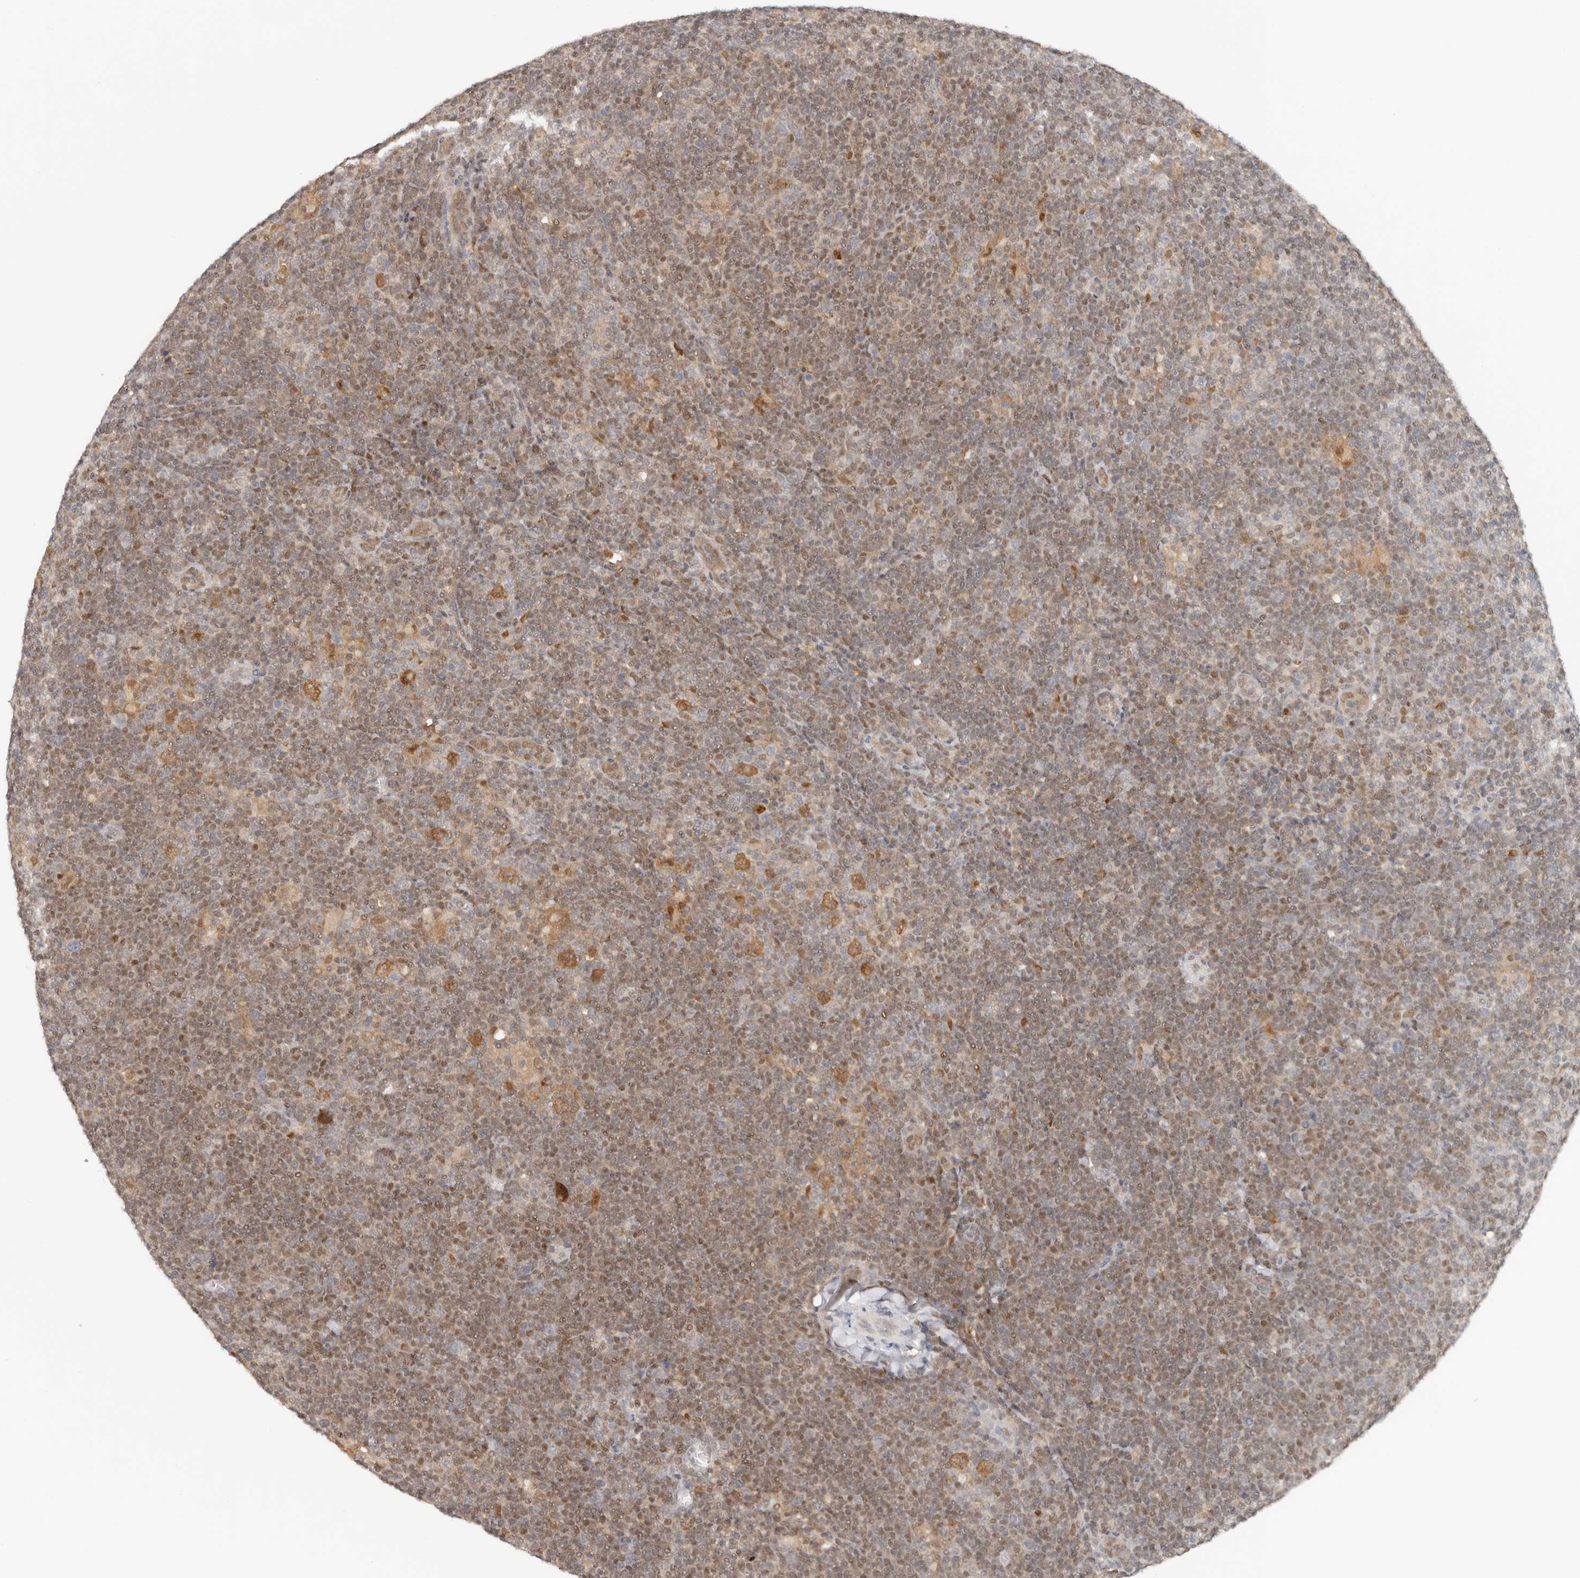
{"staining": {"intensity": "negative", "quantity": "none", "location": "none"}, "tissue": "lymphoma", "cell_type": "Tumor cells", "image_type": "cancer", "snomed": [{"axis": "morphology", "description": "Hodgkin's disease, NOS"}, {"axis": "topography", "description": "Lymph node"}], "caption": "Immunohistochemistry (IHC) histopathology image of lymphoma stained for a protein (brown), which shows no staining in tumor cells.", "gene": "LARP7", "patient": {"sex": "female", "age": 57}}